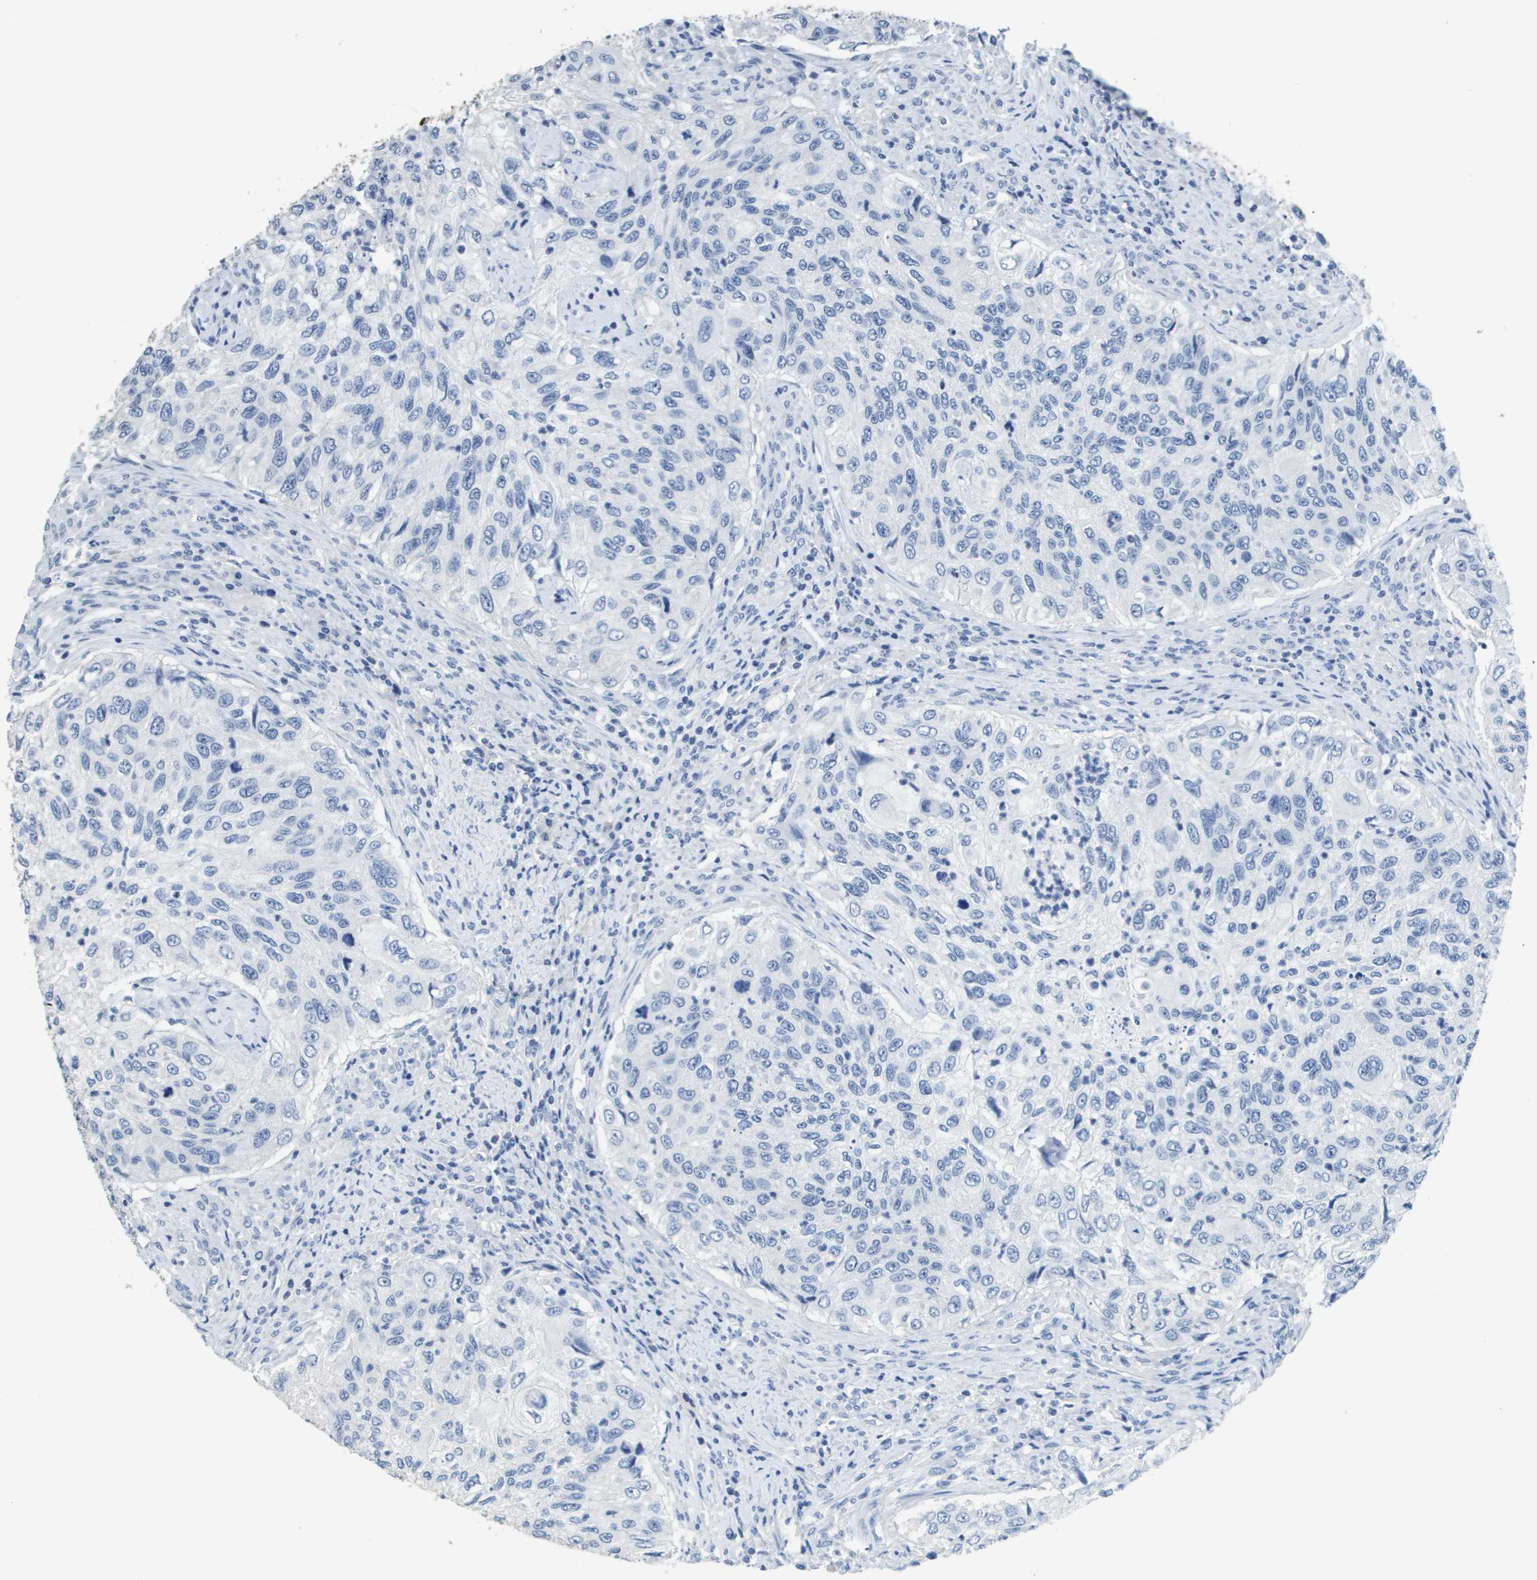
{"staining": {"intensity": "negative", "quantity": "none", "location": "none"}, "tissue": "urothelial cancer", "cell_type": "Tumor cells", "image_type": "cancer", "snomed": [{"axis": "morphology", "description": "Urothelial carcinoma, High grade"}, {"axis": "topography", "description": "Urinary bladder"}], "caption": "The histopathology image shows no staining of tumor cells in high-grade urothelial carcinoma.", "gene": "MT3", "patient": {"sex": "female", "age": 60}}